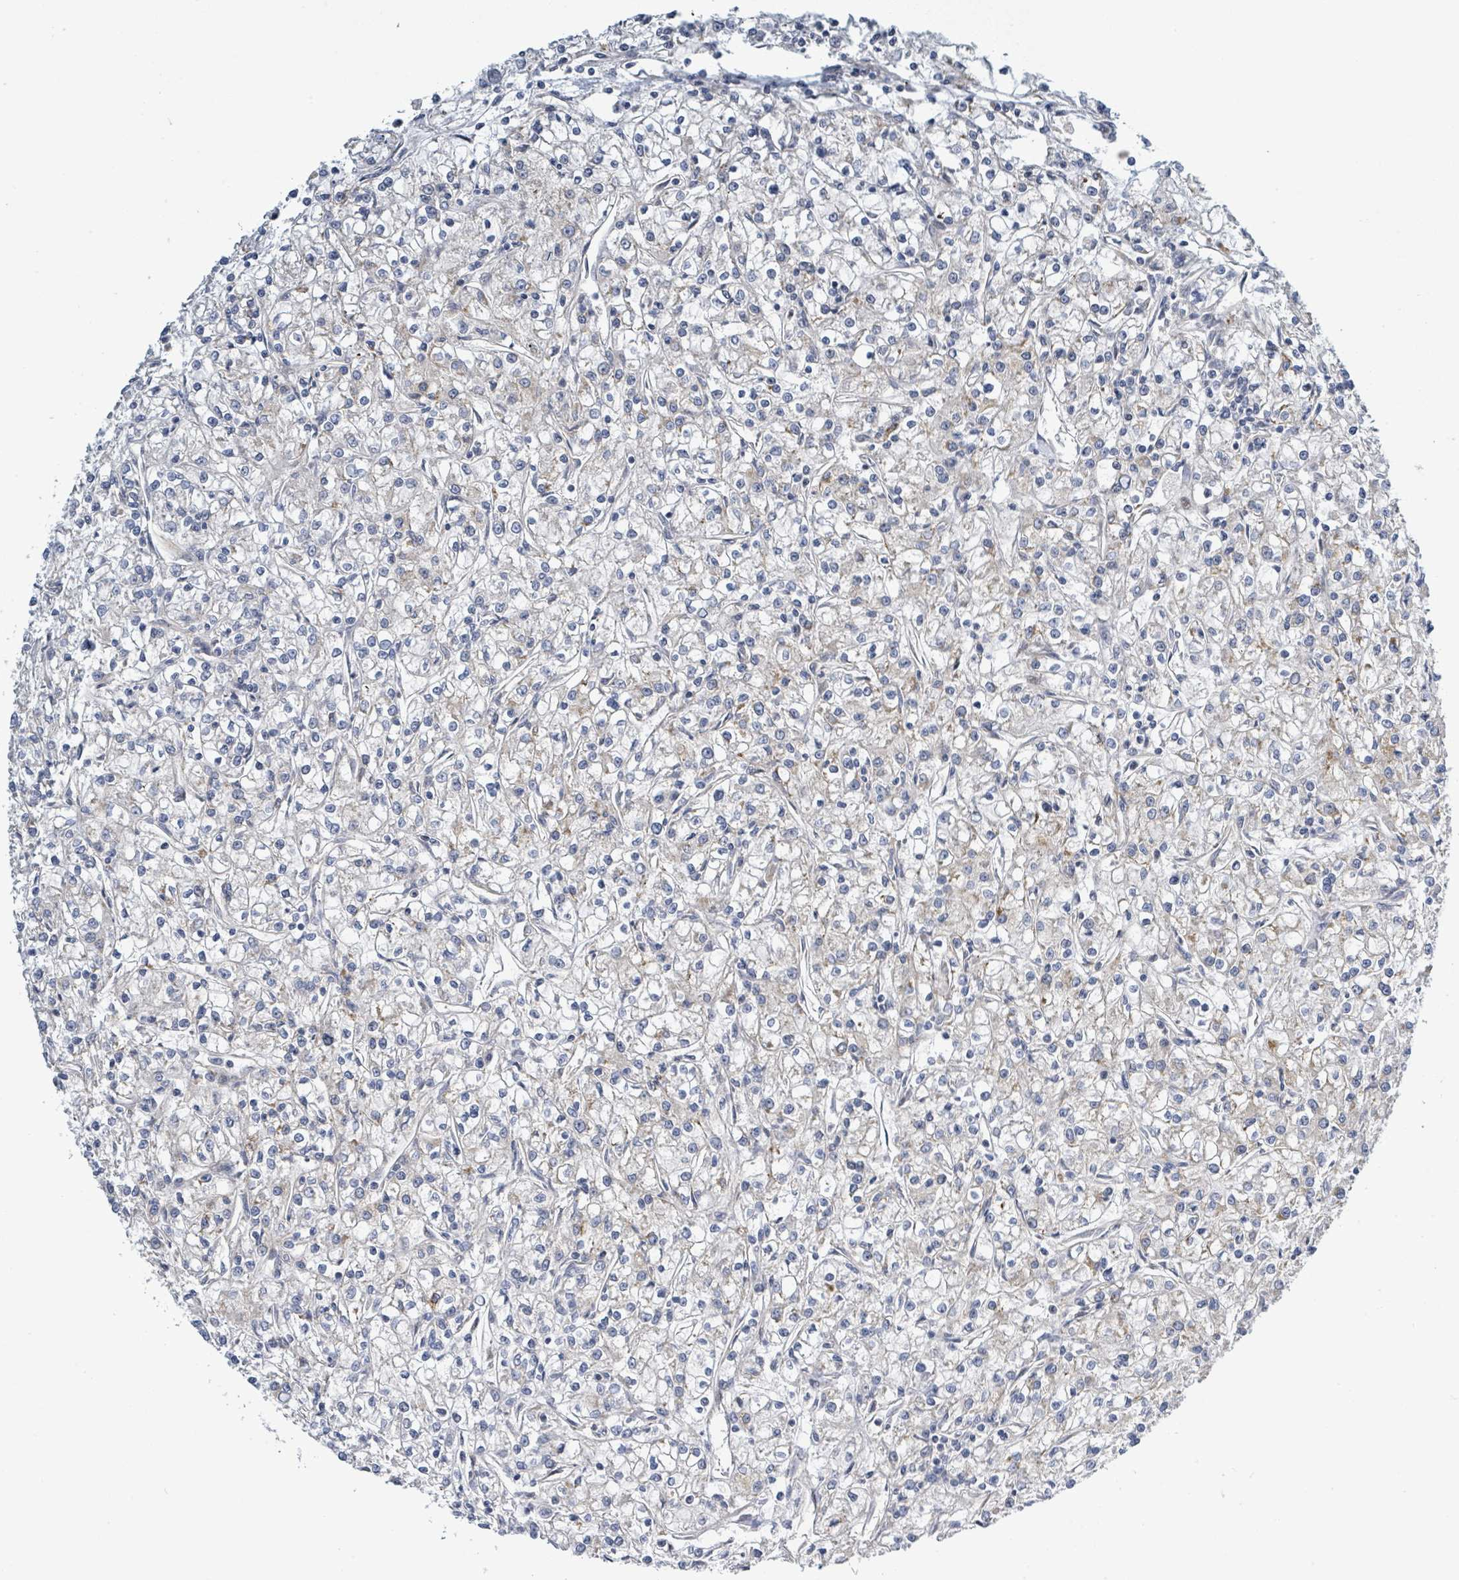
{"staining": {"intensity": "negative", "quantity": "none", "location": "none"}, "tissue": "renal cancer", "cell_type": "Tumor cells", "image_type": "cancer", "snomed": [{"axis": "morphology", "description": "Adenocarcinoma, NOS"}, {"axis": "topography", "description": "Kidney"}], "caption": "This is a histopathology image of IHC staining of renal adenocarcinoma, which shows no staining in tumor cells. The staining was performed using DAB (3,3'-diaminobenzidine) to visualize the protein expression in brown, while the nuclei were stained in blue with hematoxylin (Magnification: 20x).", "gene": "CFAP210", "patient": {"sex": "female", "age": 59}}